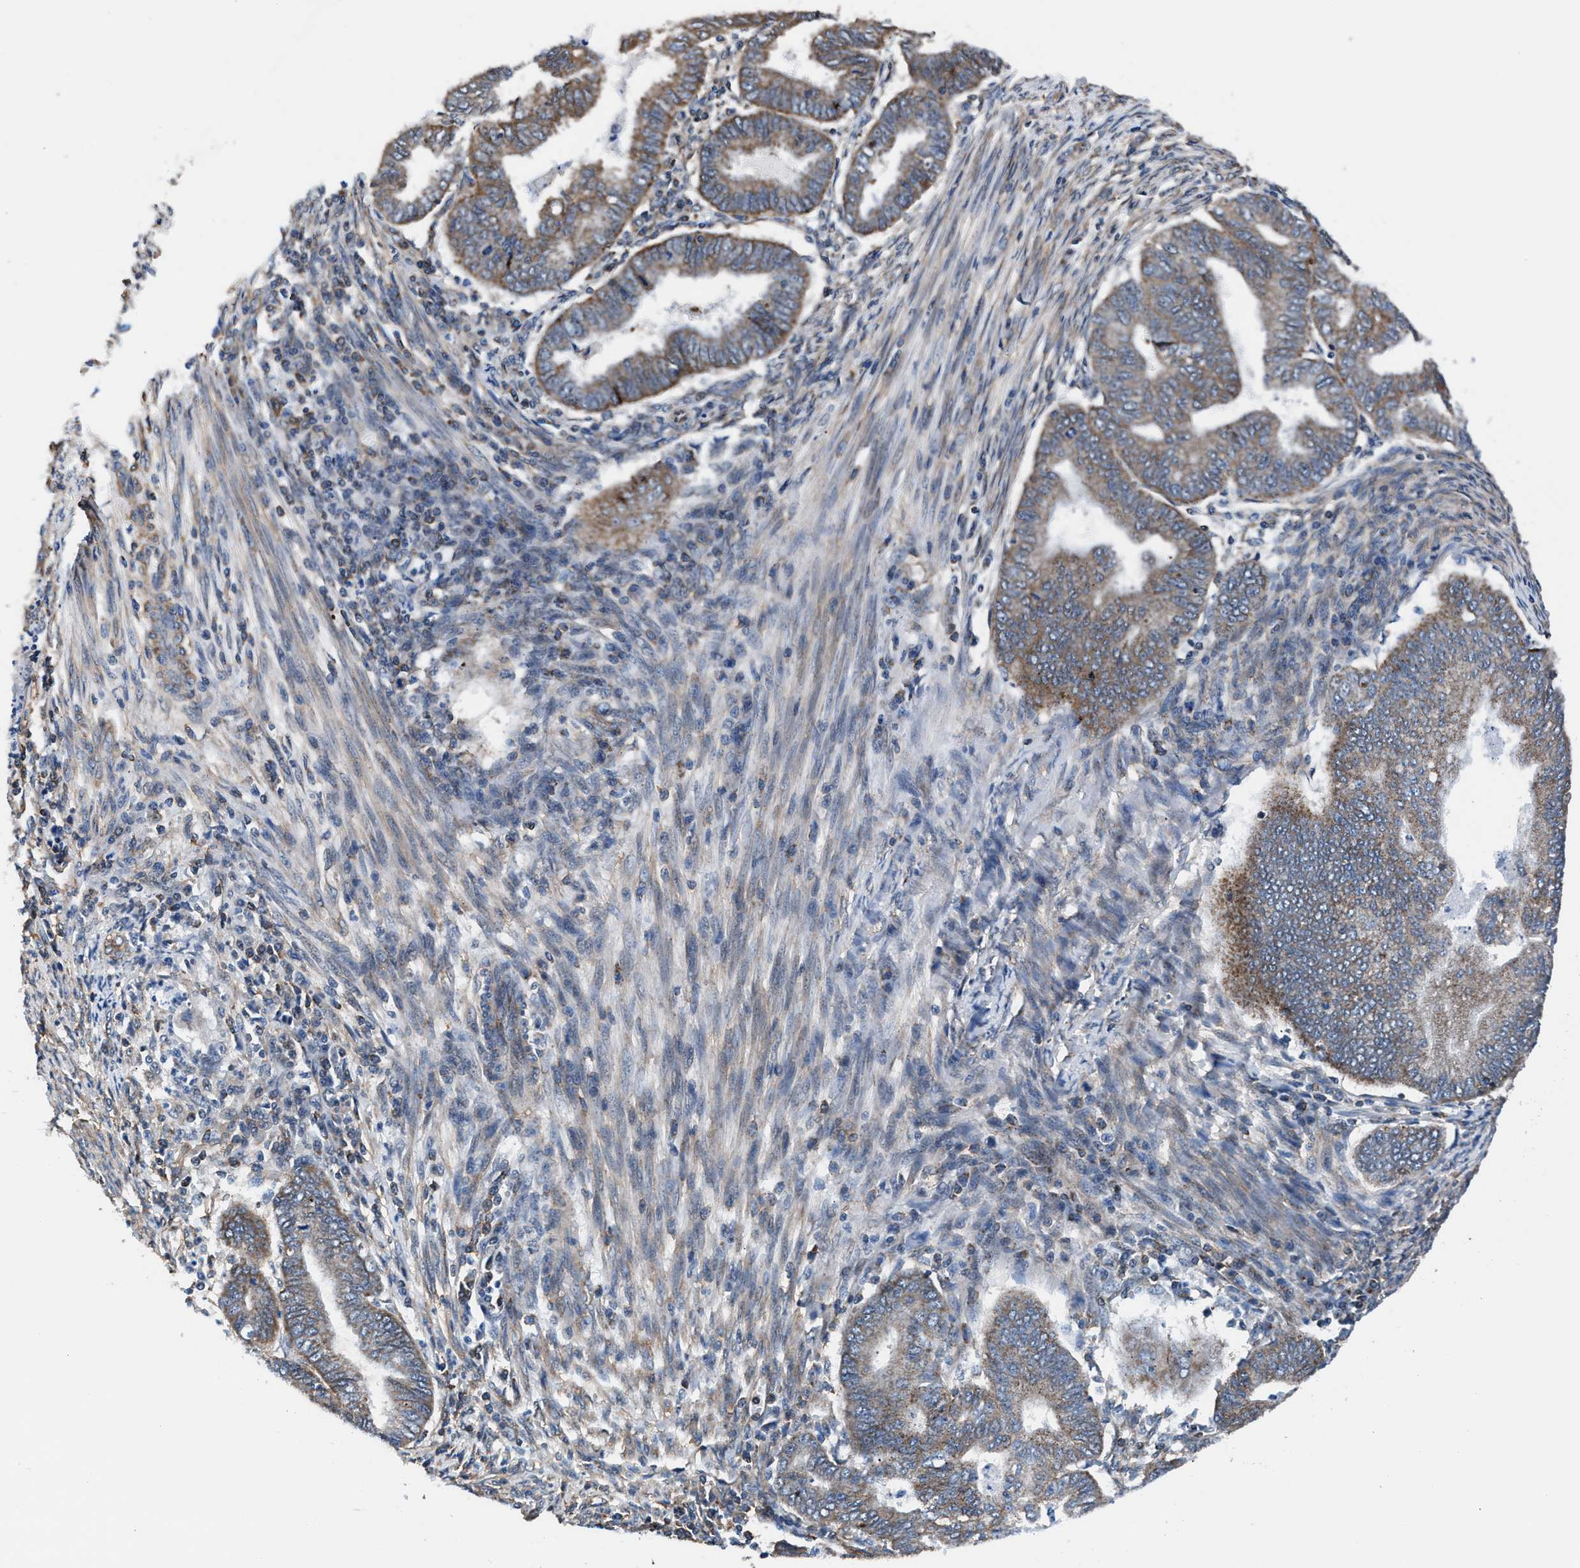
{"staining": {"intensity": "moderate", "quantity": ">75%", "location": "cytoplasmic/membranous"}, "tissue": "endometrial cancer", "cell_type": "Tumor cells", "image_type": "cancer", "snomed": [{"axis": "morphology", "description": "Polyp, NOS"}, {"axis": "morphology", "description": "Adenocarcinoma, NOS"}, {"axis": "morphology", "description": "Adenoma, NOS"}, {"axis": "topography", "description": "Endometrium"}], "caption": "Immunohistochemical staining of human endometrial polyp exhibits moderate cytoplasmic/membranous protein expression in approximately >75% of tumor cells.", "gene": "NKTR", "patient": {"sex": "female", "age": 79}}